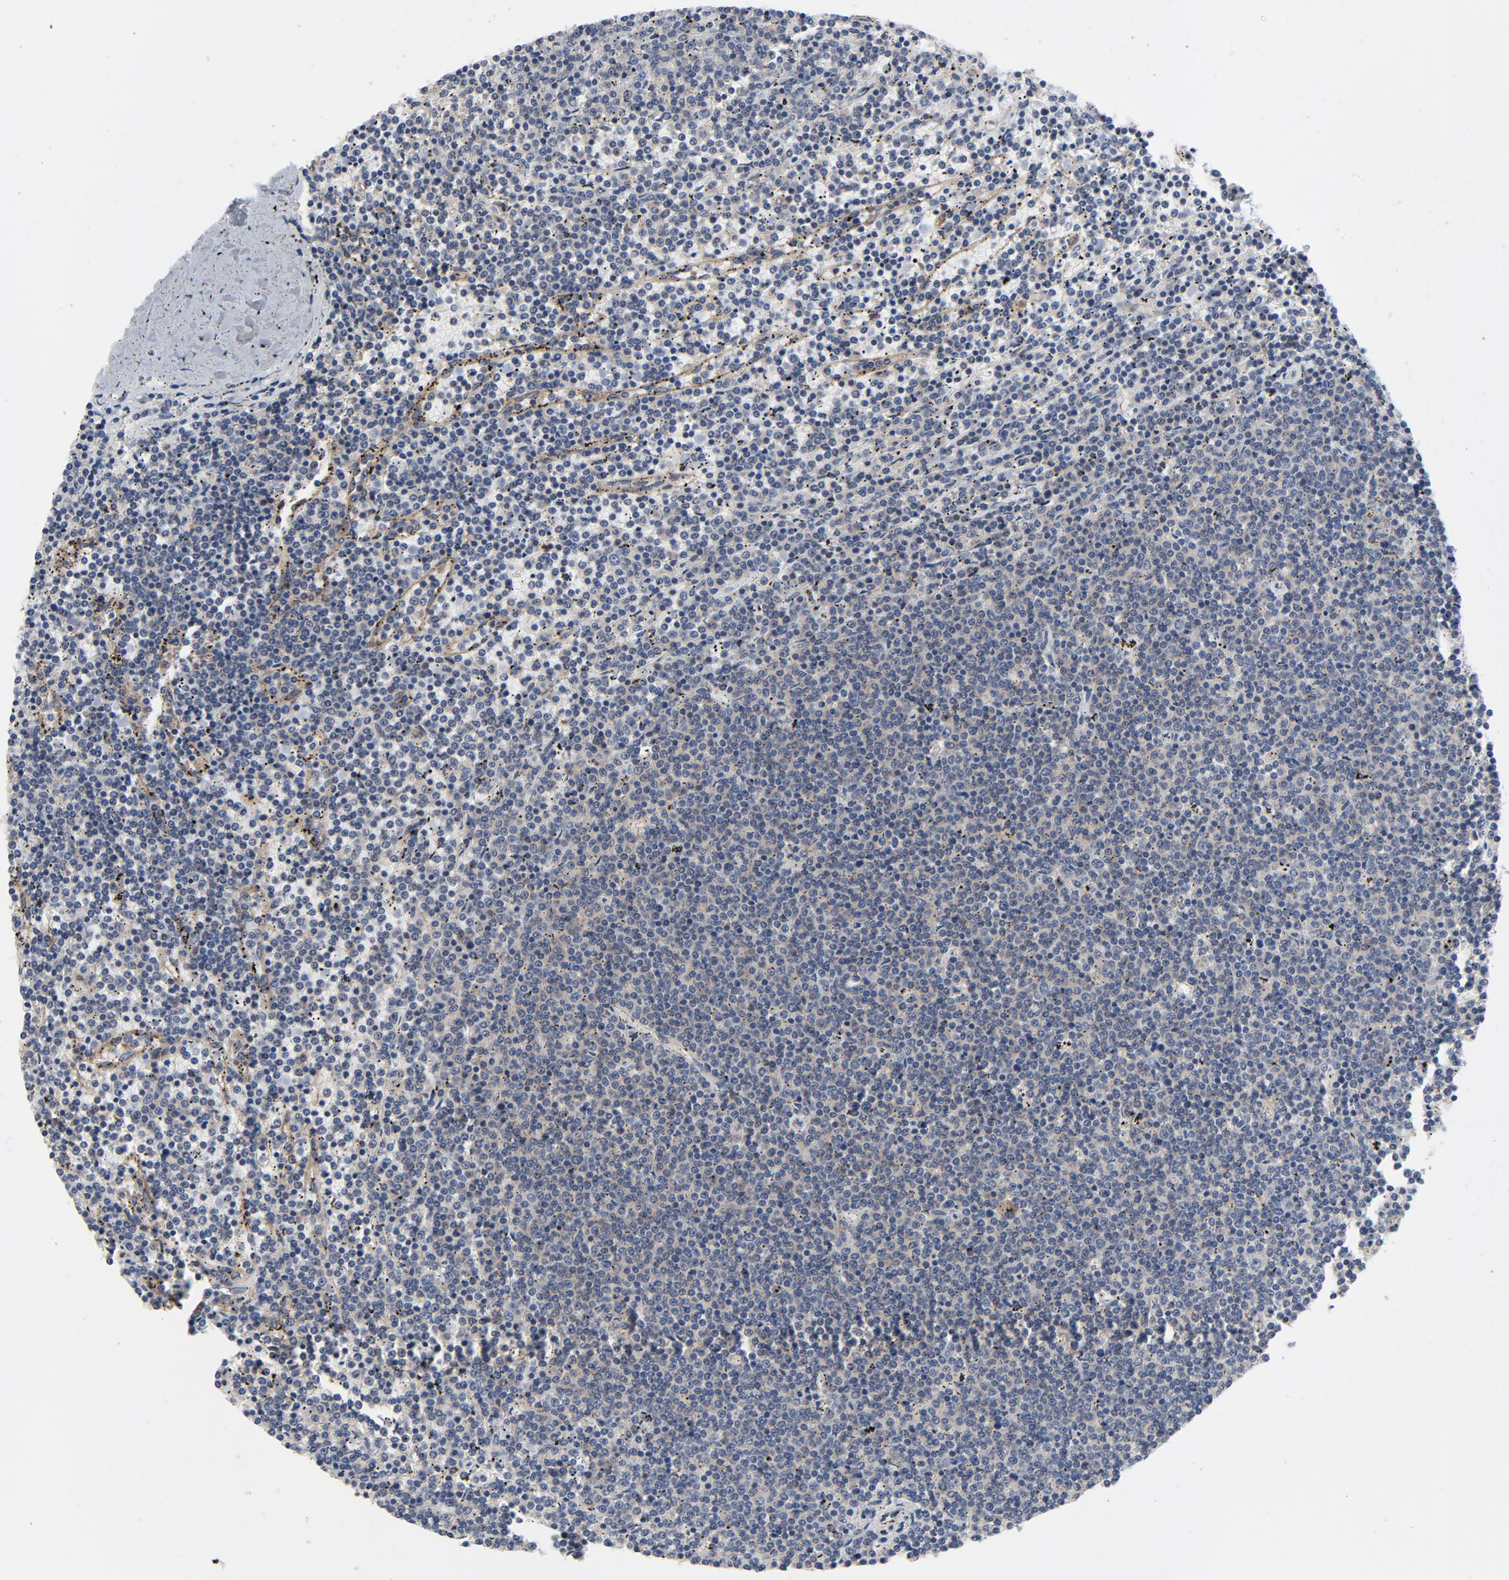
{"staining": {"intensity": "weak", "quantity": "25%-75%", "location": "cytoplasmic/membranous"}, "tissue": "lymphoma", "cell_type": "Tumor cells", "image_type": "cancer", "snomed": [{"axis": "morphology", "description": "Malignant lymphoma, non-Hodgkin's type, Low grade"}, {"axis": "topography", "description": "Spleen"}], "caption": "A photomicrograph of lymphoma stained for a protein exhibits weak cytoplasmic/membranous brown staining in tumor cells. The staining is performed using DAB (3,3'-diaminobenzidine) brown chromogen to label protein expression. The nuclei are counter-stained blue using hematoxylin.", "gene": "DYNLT3", "patient": {"sex": "female", "age": 50}}